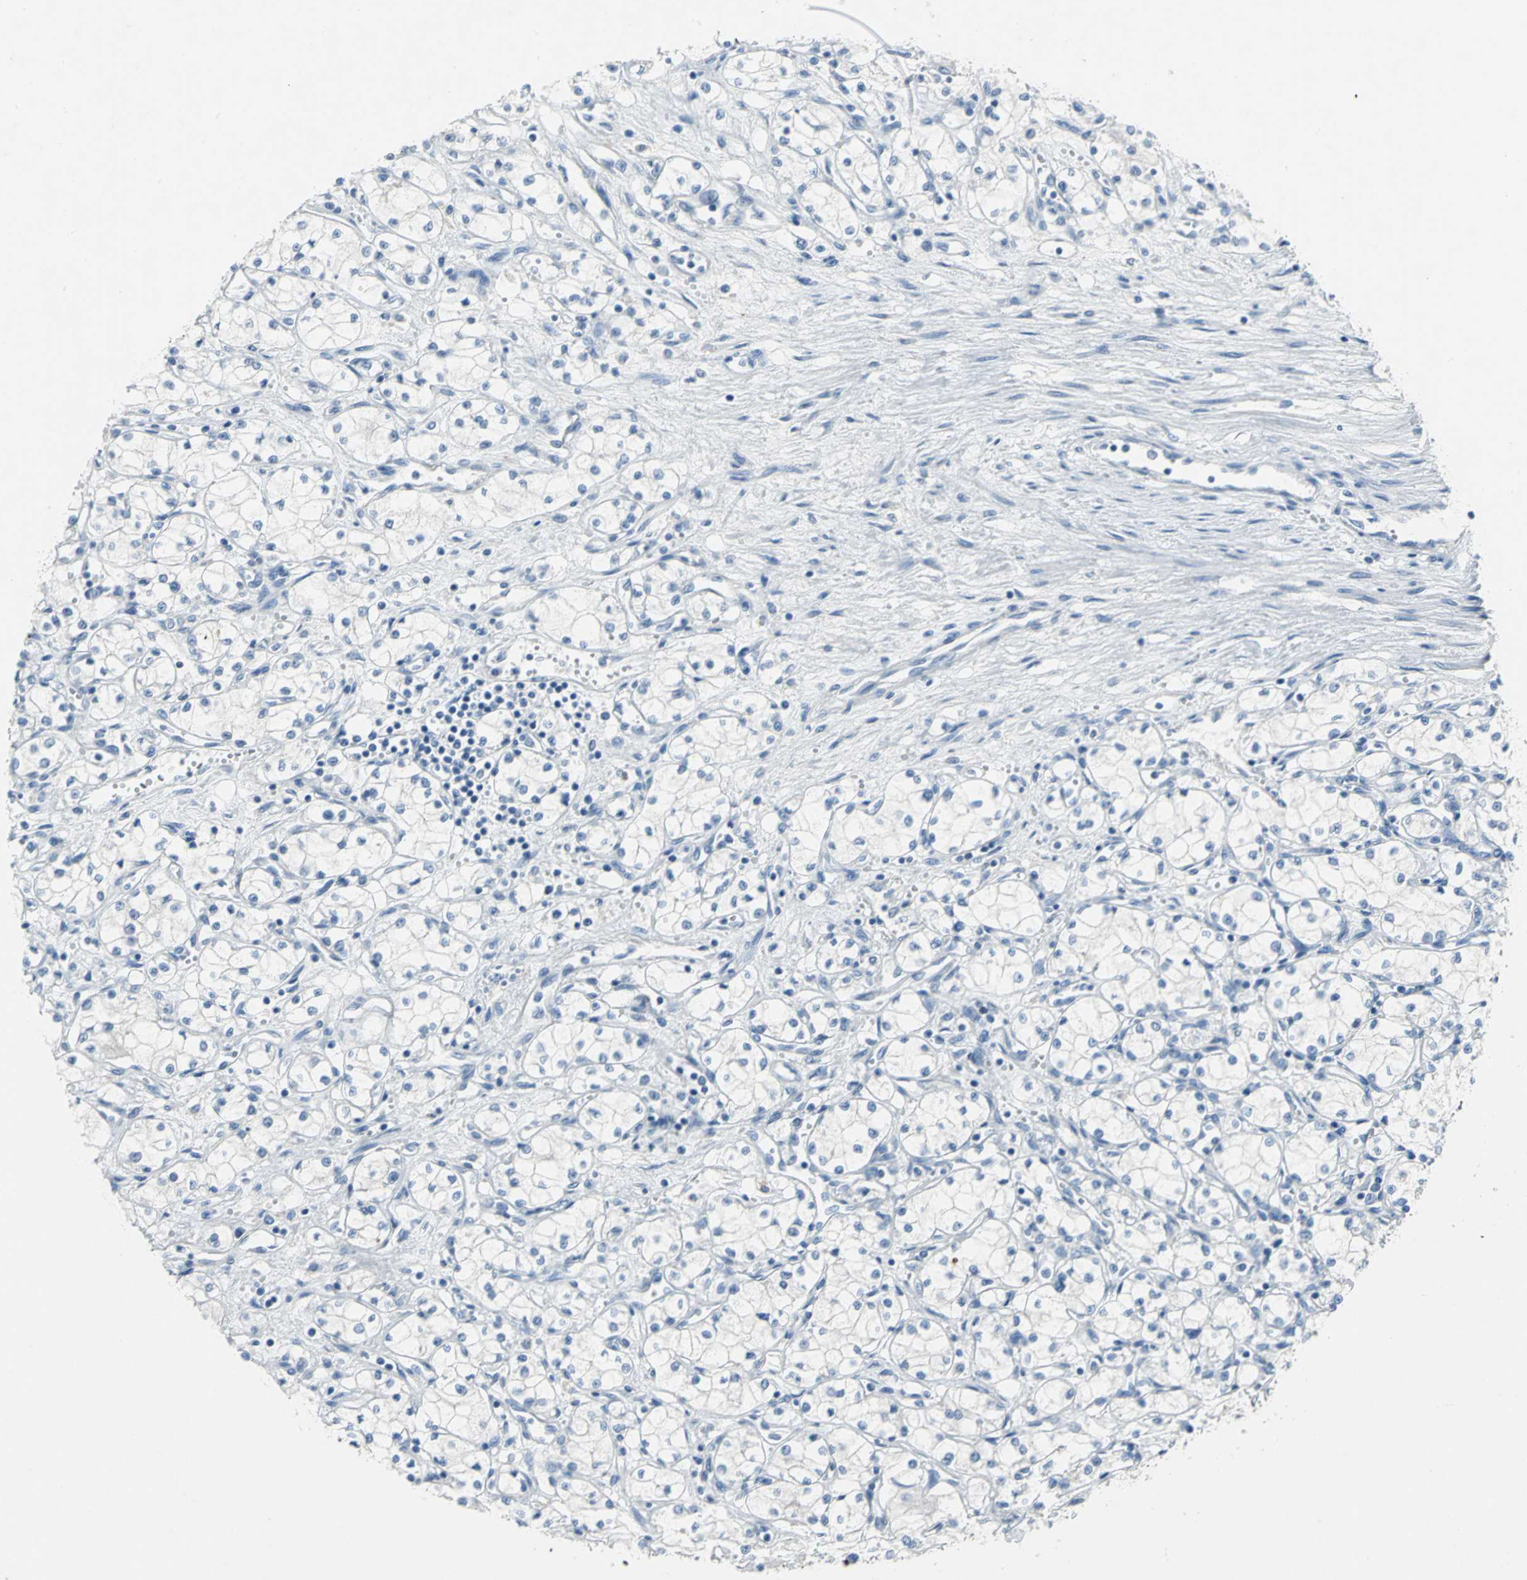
{"staining": {"intensity": "negative", "quantity": "none", "location": "none"}, "tissue": "renal cancer", "cell_type": "Tumor cells", "image_type": "cancer", "snomed": [{"axis": "morphology", "description": "Normal tissue, NOS"}, {"axis": "morphology", "description": "Adenocarcinoma, NOS"}, {"axis": "topography", "description": "Kidney"}], "caption": "Renal cancer was stained to show a protein in brown. There is no significant positivity in tumor cells.", "gene": "PTGDS", "patient": {"sex": "male", "age": 59}}